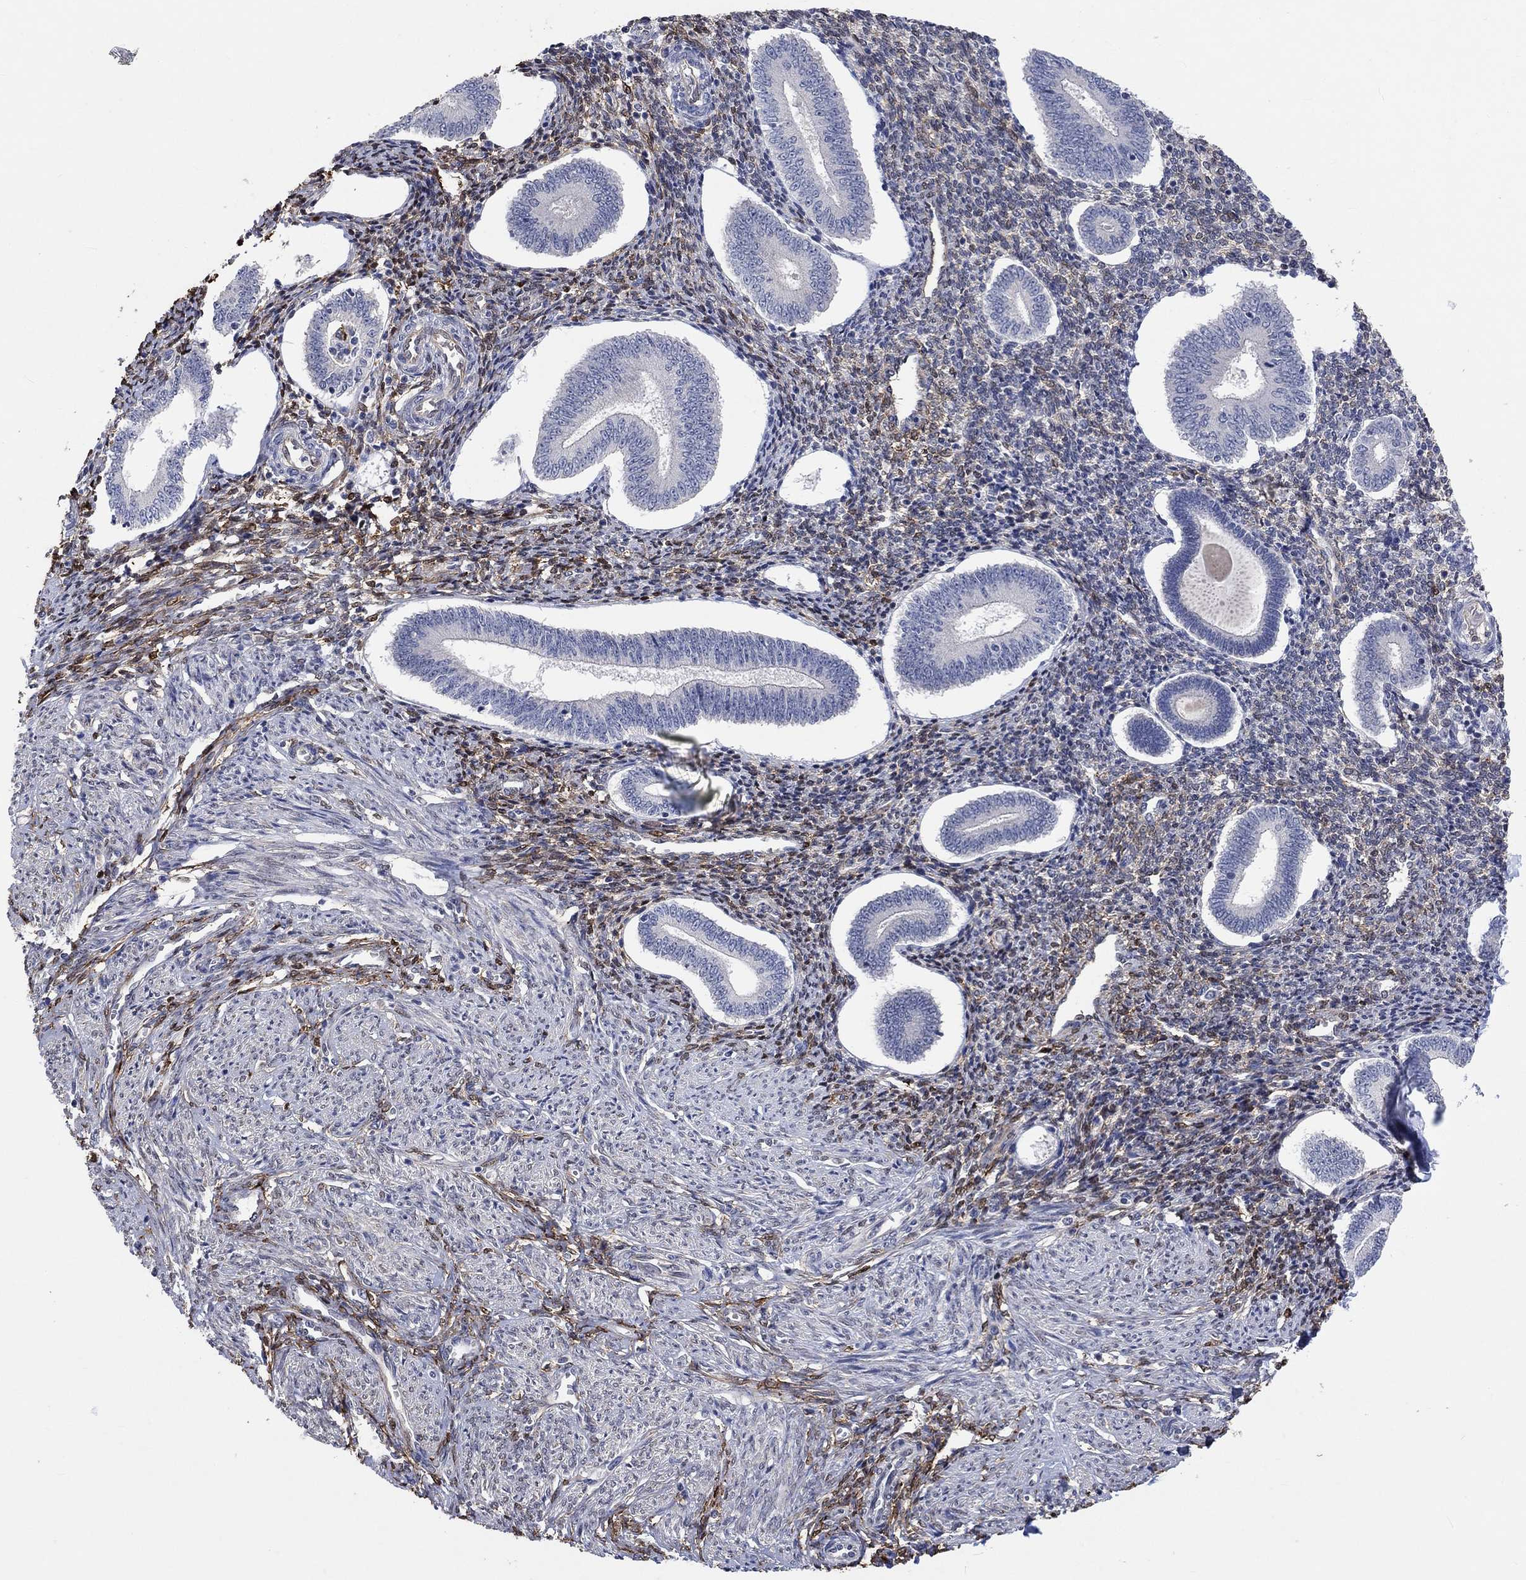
{"staining": {"intensity": "moderate", "quantity": ">75%", "location": "cytoplasmic/membranous"}, "tissue": "endometrium", "cell_type": "Cells in endometrial stroma", "image_type": "normal", "snomed": [{"axis": "morphology", "description": "Normal tissue, NOS"}, {"axis": "topography", "description": "Endometrium"}], "caption": "A high-resolution micrograph shows IHC staining of benign endometrium, which demonstrates moderate cytoplasmic/membranous positivity in approximately >75% of cells in endometrial stroma. Ihc stains the protein of interest in brown and the nuclei are stained blue.", "gene": "TGM2", "patient": {"sex": "female", "age": 40}}